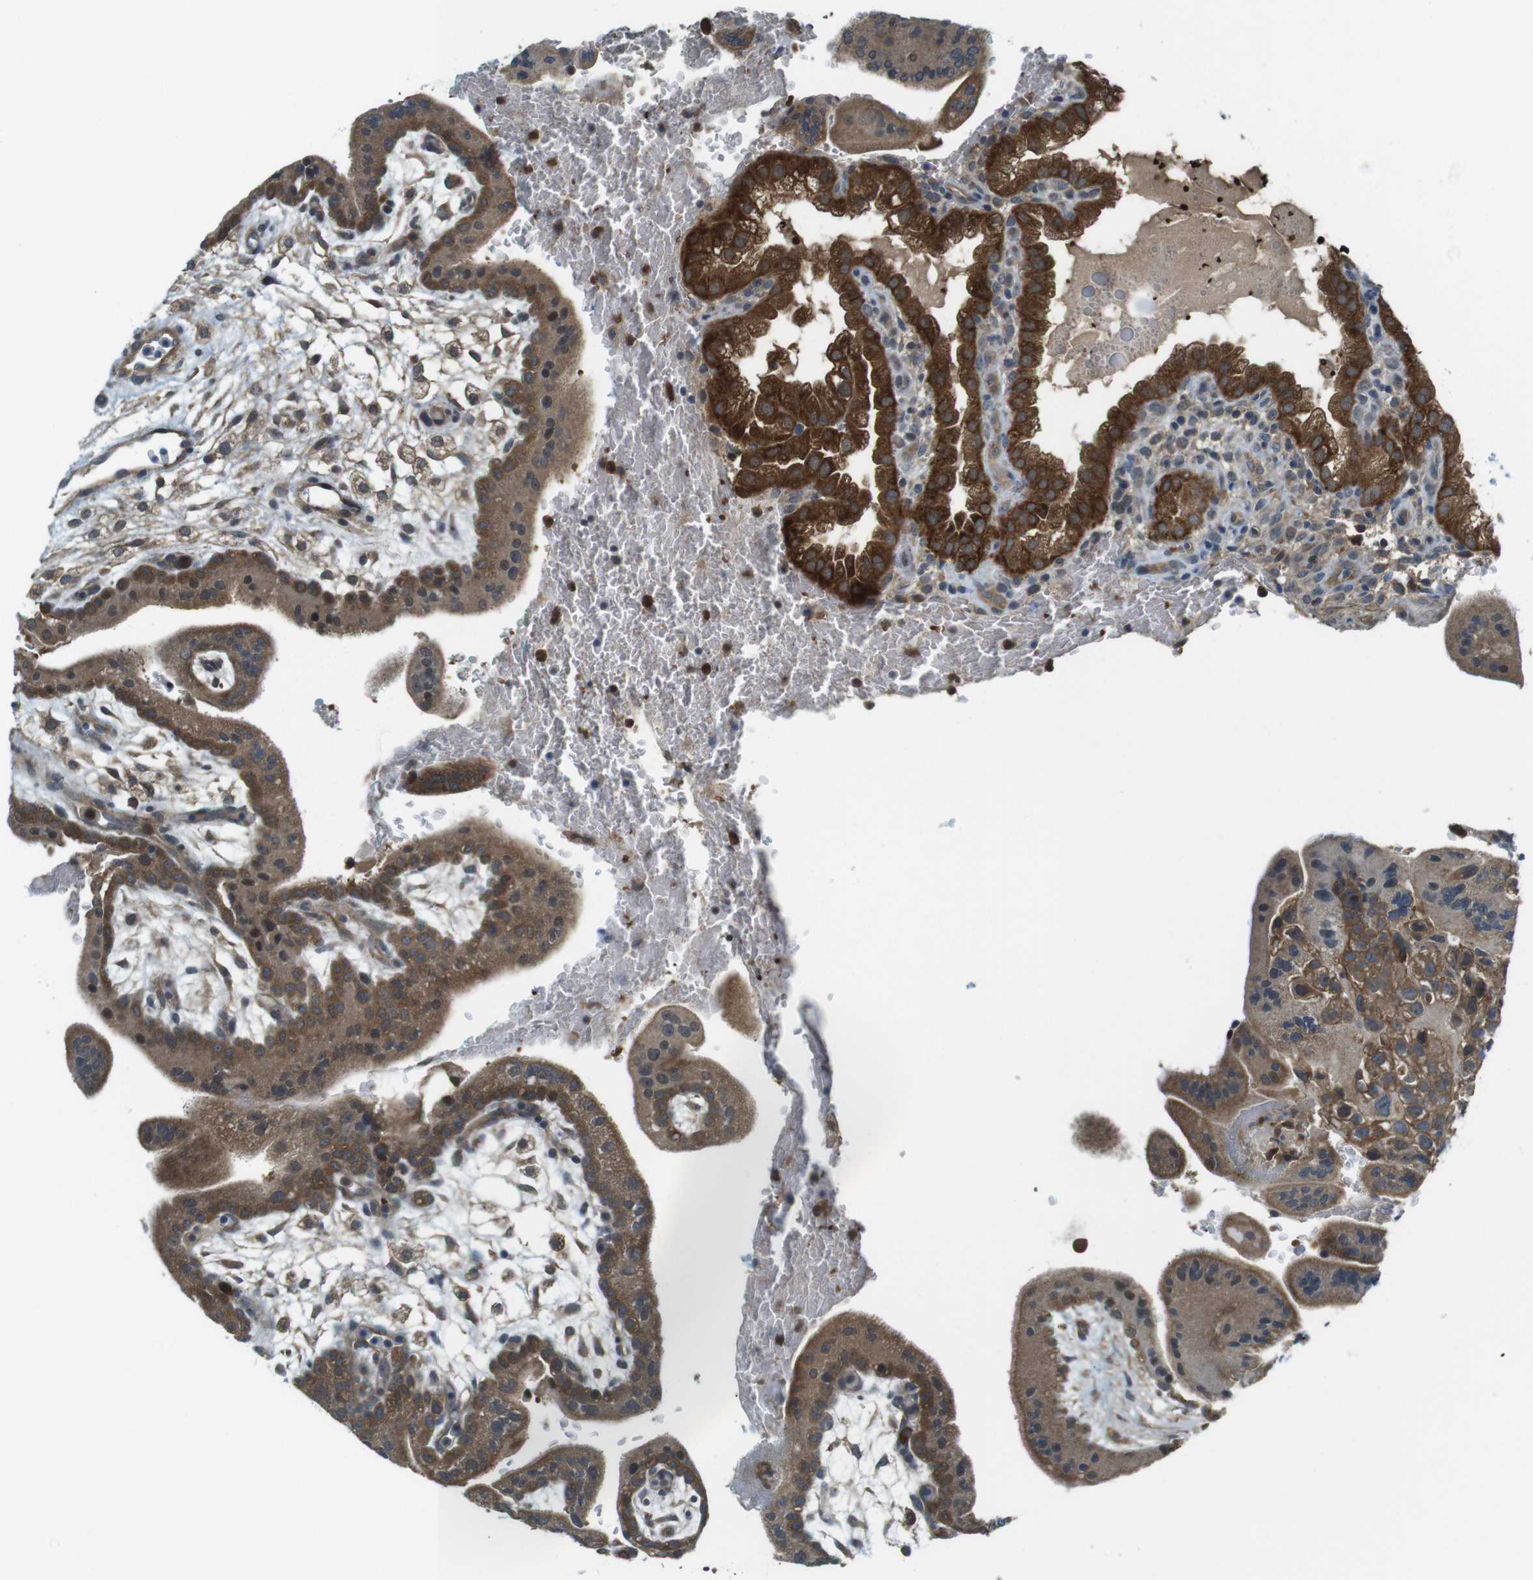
{"staining": {"intensity": "moderate", "quantity": ">75%", "location": "cytoplasmic/membranous"}, "tissue": "placenta", "cell_type": "Decidual cells", "image_type": "normal", "snomed": [{"axis": "morphology", "description": "Normal tissue, NOS"}, {"axis": "topography", "description": "Placenta"}], "caption": "Decidual cells reveal medium levels of moderate cytoplasmic/membranous positivity in approximately >75% of cells in normal human placenta.", "gene": "LRRC3B", "patient": {"sex": "female", "age": 35}}